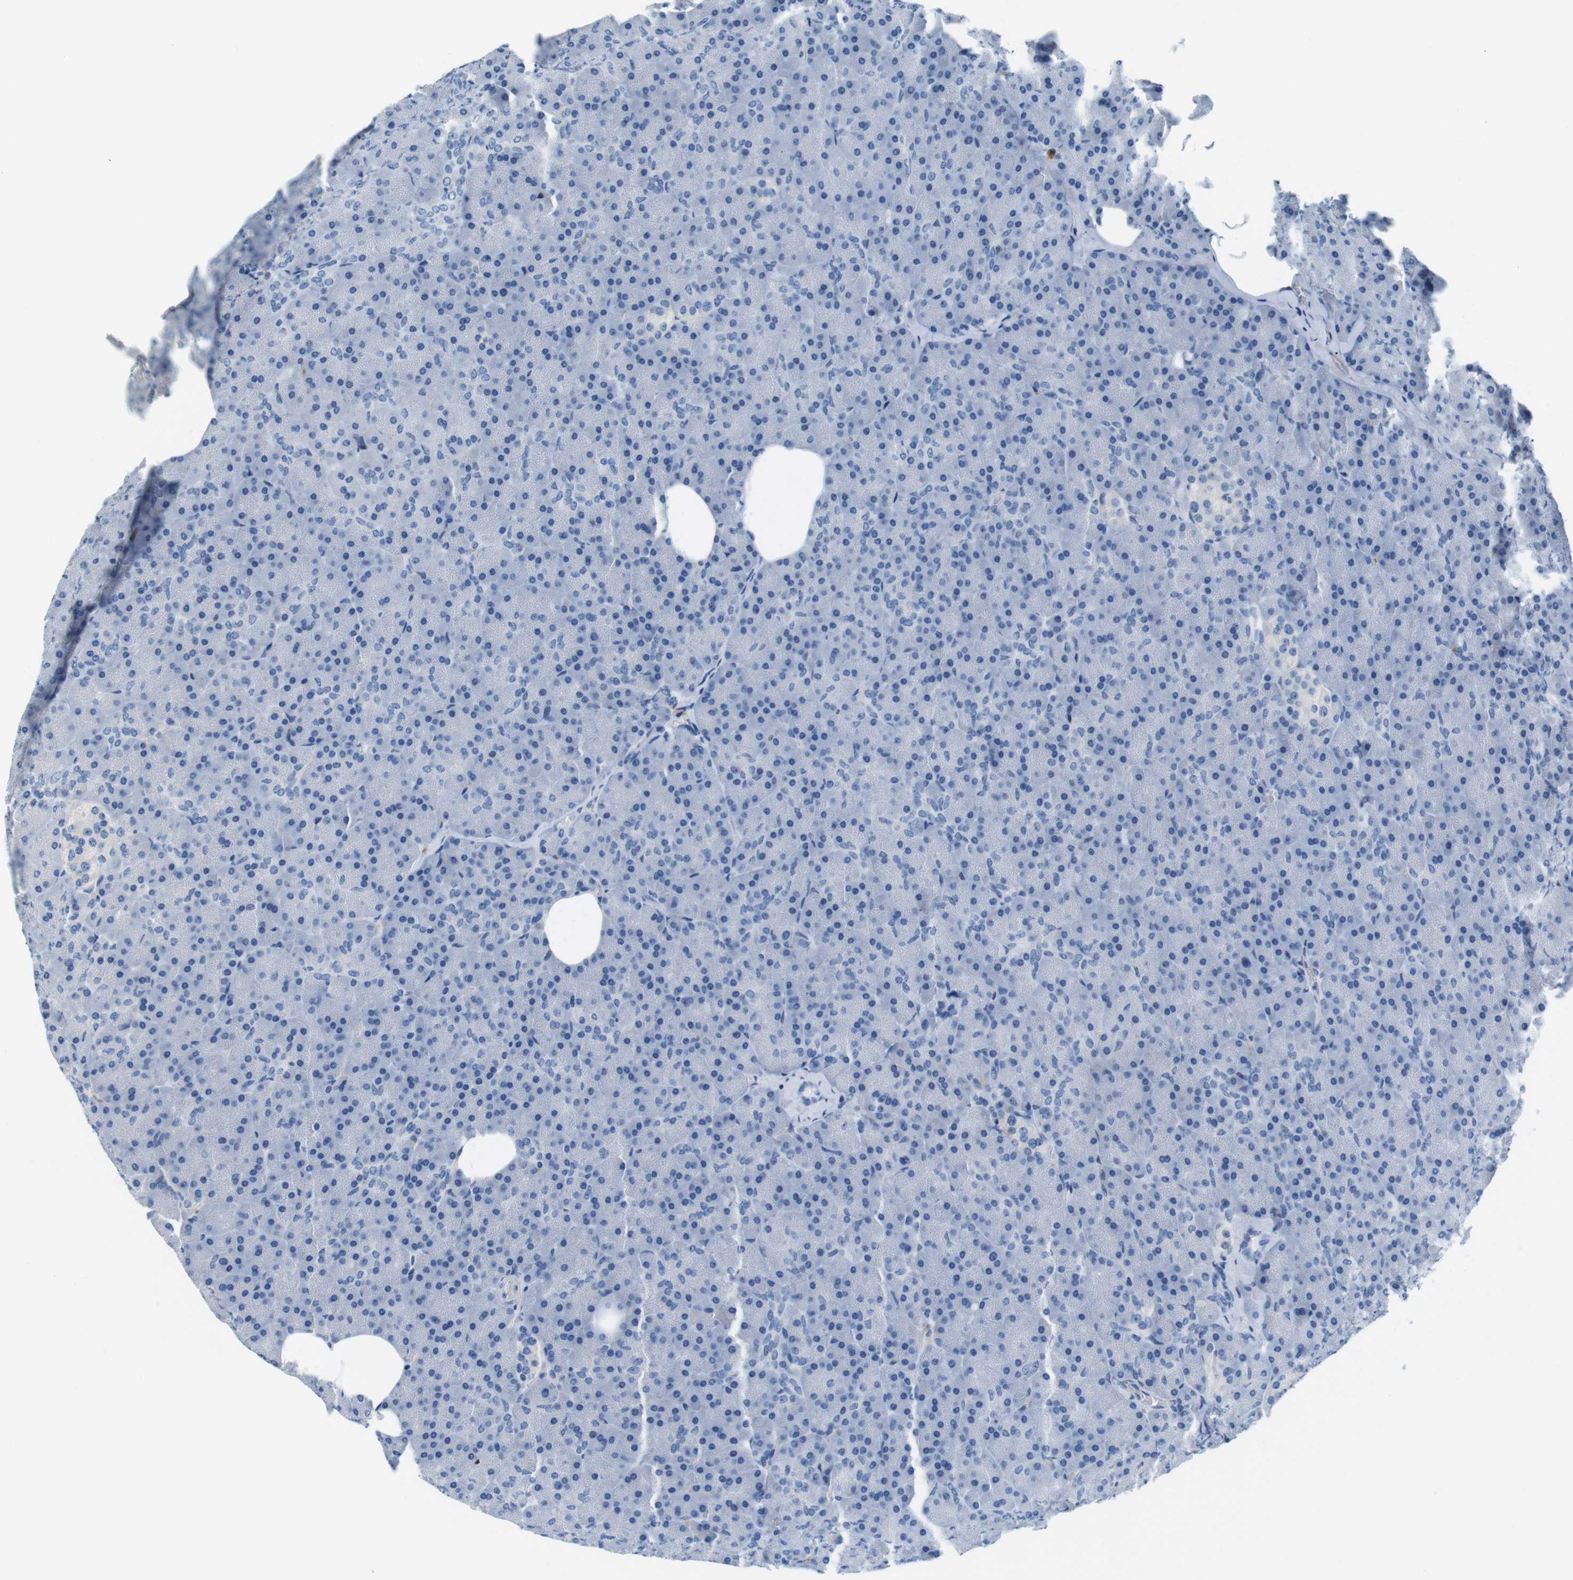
{"staining": {"intensity": "negative", "quantity": "none", "location": "none"}, "tissue": "pancreas", "cell_type": "Exocrine glandular cells", "image_type": "normal", "snomed": [{"axis": "morphology", "description": "Normal tissue, NOS"}, {"axis": "topography", "description": "Pancreas"}], "caption": "A photomicrograph of human pancreas is negative for staining in exocrine glandular cells. (DAB immunohistochemistry (IHC), high magnification).", "gene": "FCGRT", "patient": {"sex": "female", "age": 35}}